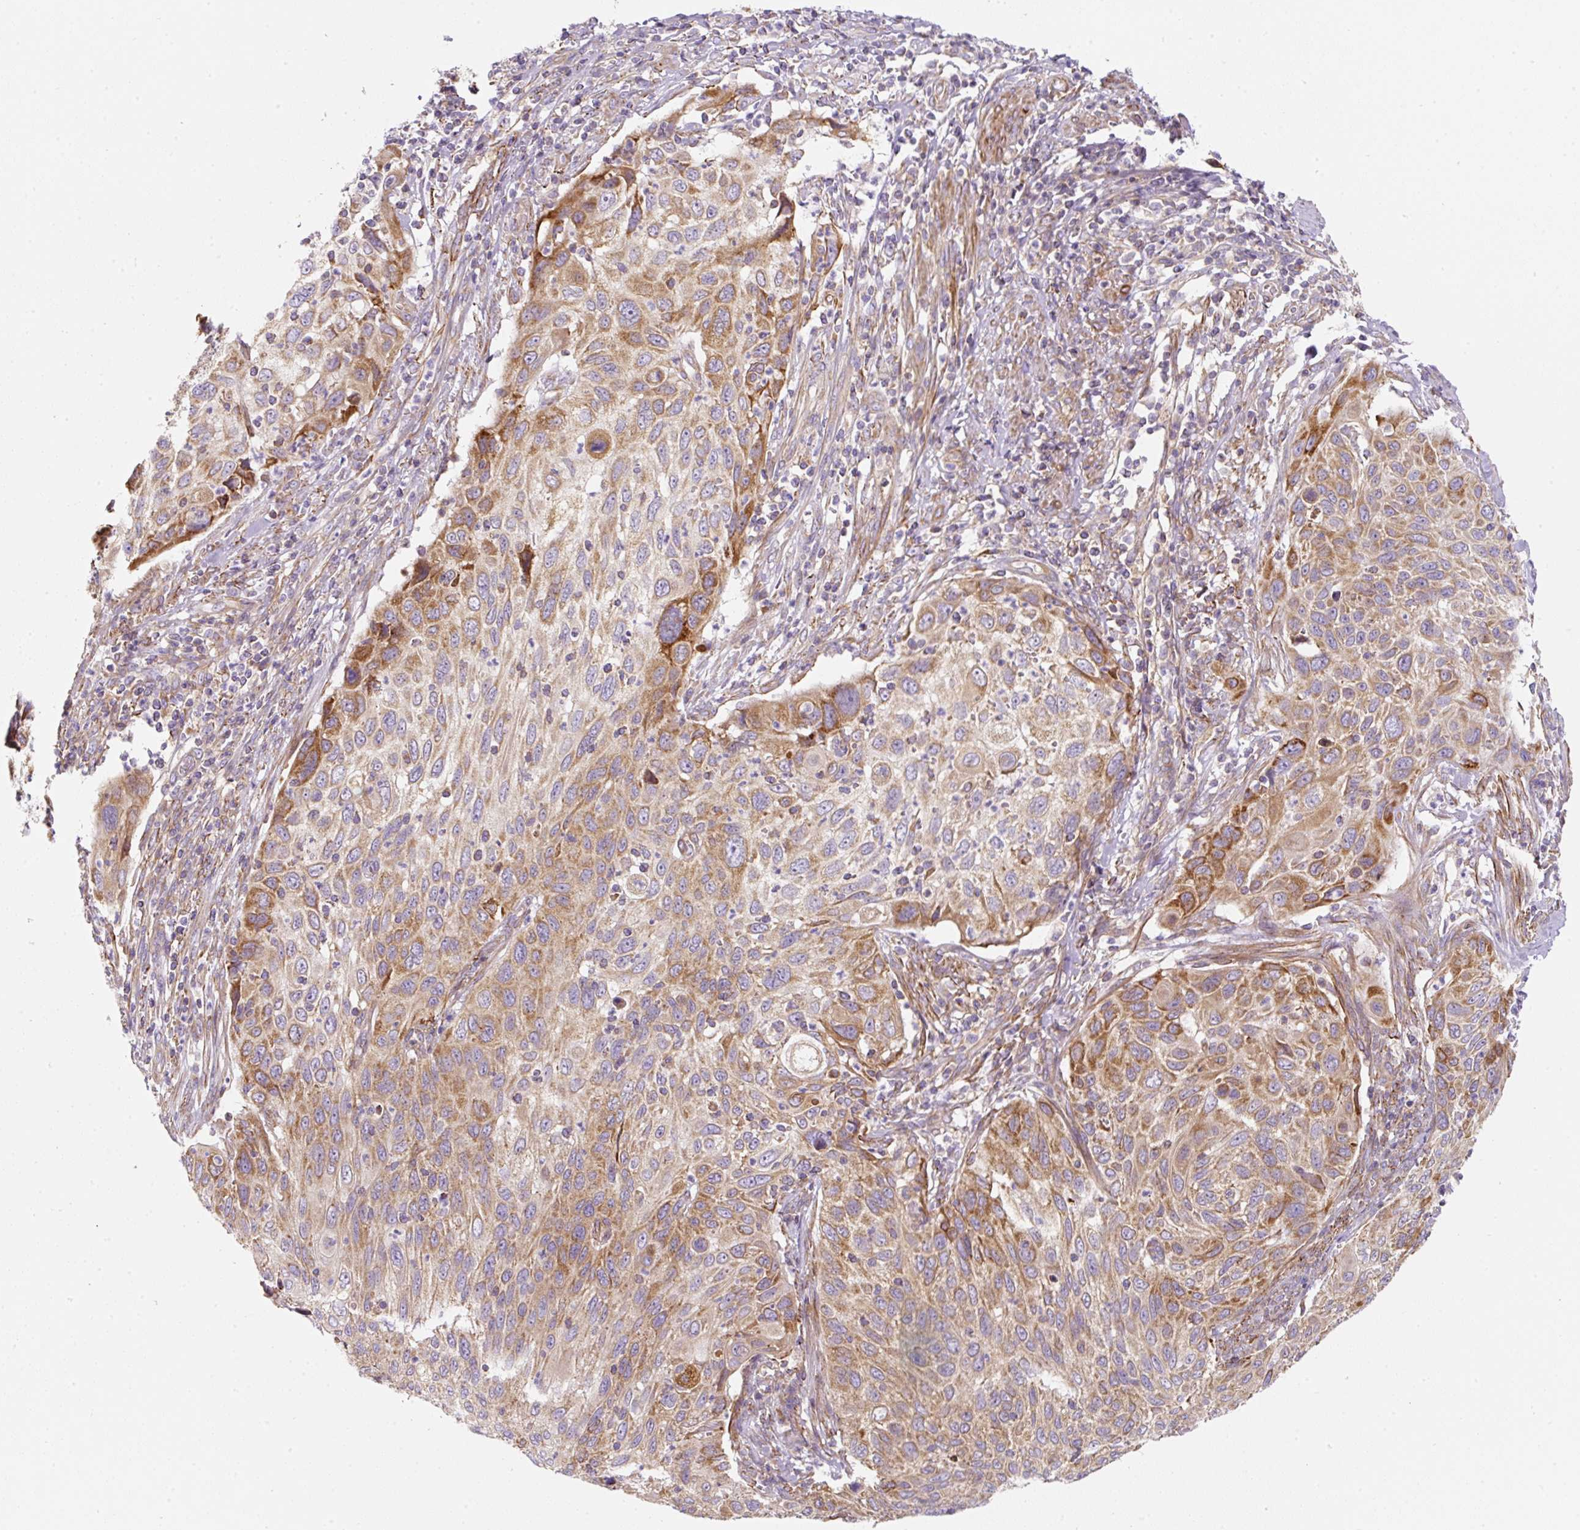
{"staining": {"intensity": "moderate", "quantity": ">75%", "location": "cytoplasmic/membranous"}, "tissue": "cervical cancer", "cell_type": "Tumor cells", "image_type": "cancer", "snomed": [{"axis": "morphology", "description": "Squamous cell carcinoma, NOS"}, {"axis": "topography", "description": "Cervix"}], "caption": "The histopathology image demonstrates a brown stain indicating the presence of a protein in the cytoplasmic/membranous of tumor cells in cervical cancer.", "gene": "ERAP2", "patient": {"sex": "female", "age": 70}}